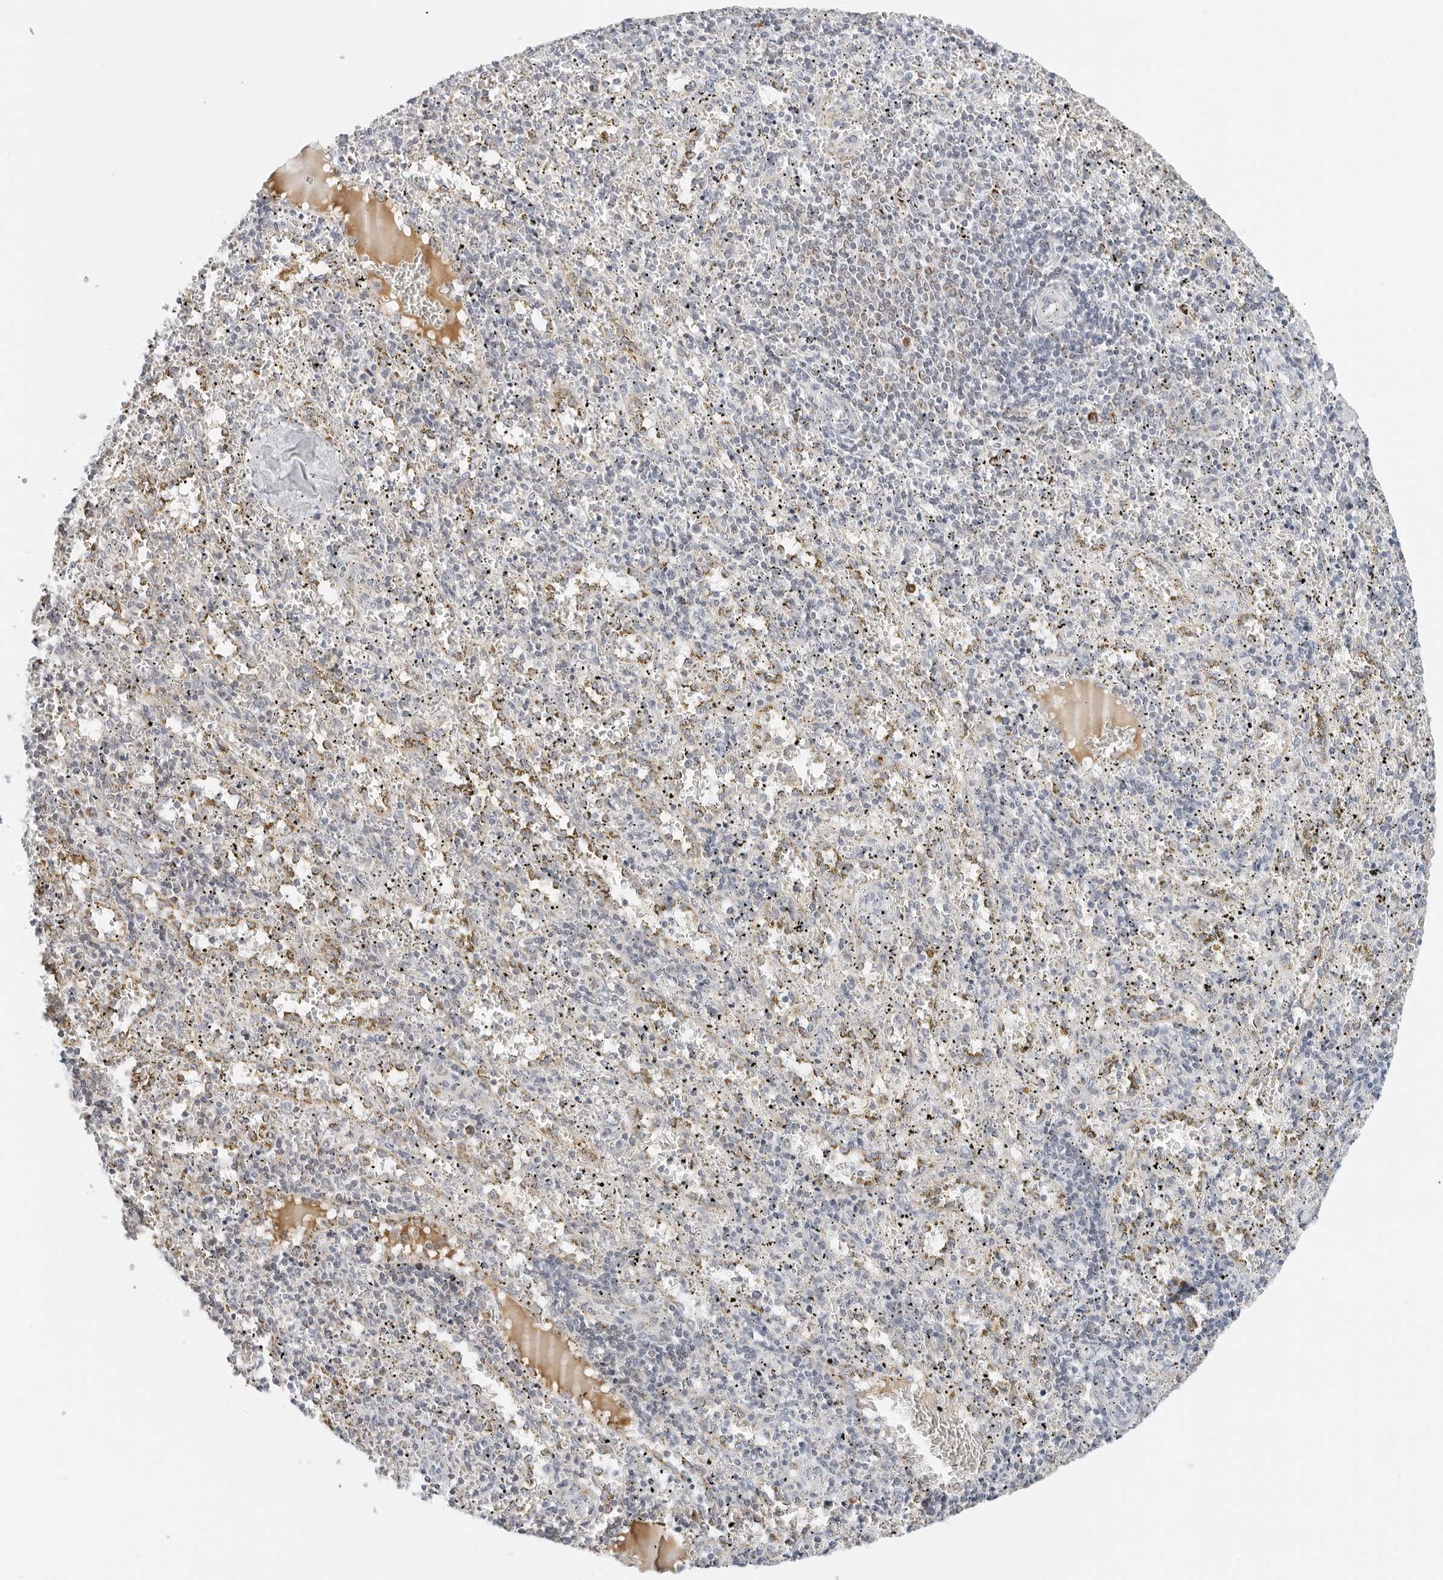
{"staining": {"intensity": "negative", "quantity": "none", "location": "none"}, "tissue": "spleen", "cell_type": "Cells in red pulp", "image_type": "normal", "snomed": [{"axis": "morphology", "description": "Normal tissue, NOS"}, {"axis": "topography", "description": "Spleen"}], "caption": "Immunohistochemistry (IHC) of unremarkable human spleen shows no expression in cells in red pulp. The staining was performed using DAB to visualize the protein expression in brown, while the nuclei were stained in blue with hematoxylin (Magnification: 20x).", "gene": "RC3H1", "patient": {"sex": "male", "age": 11}}